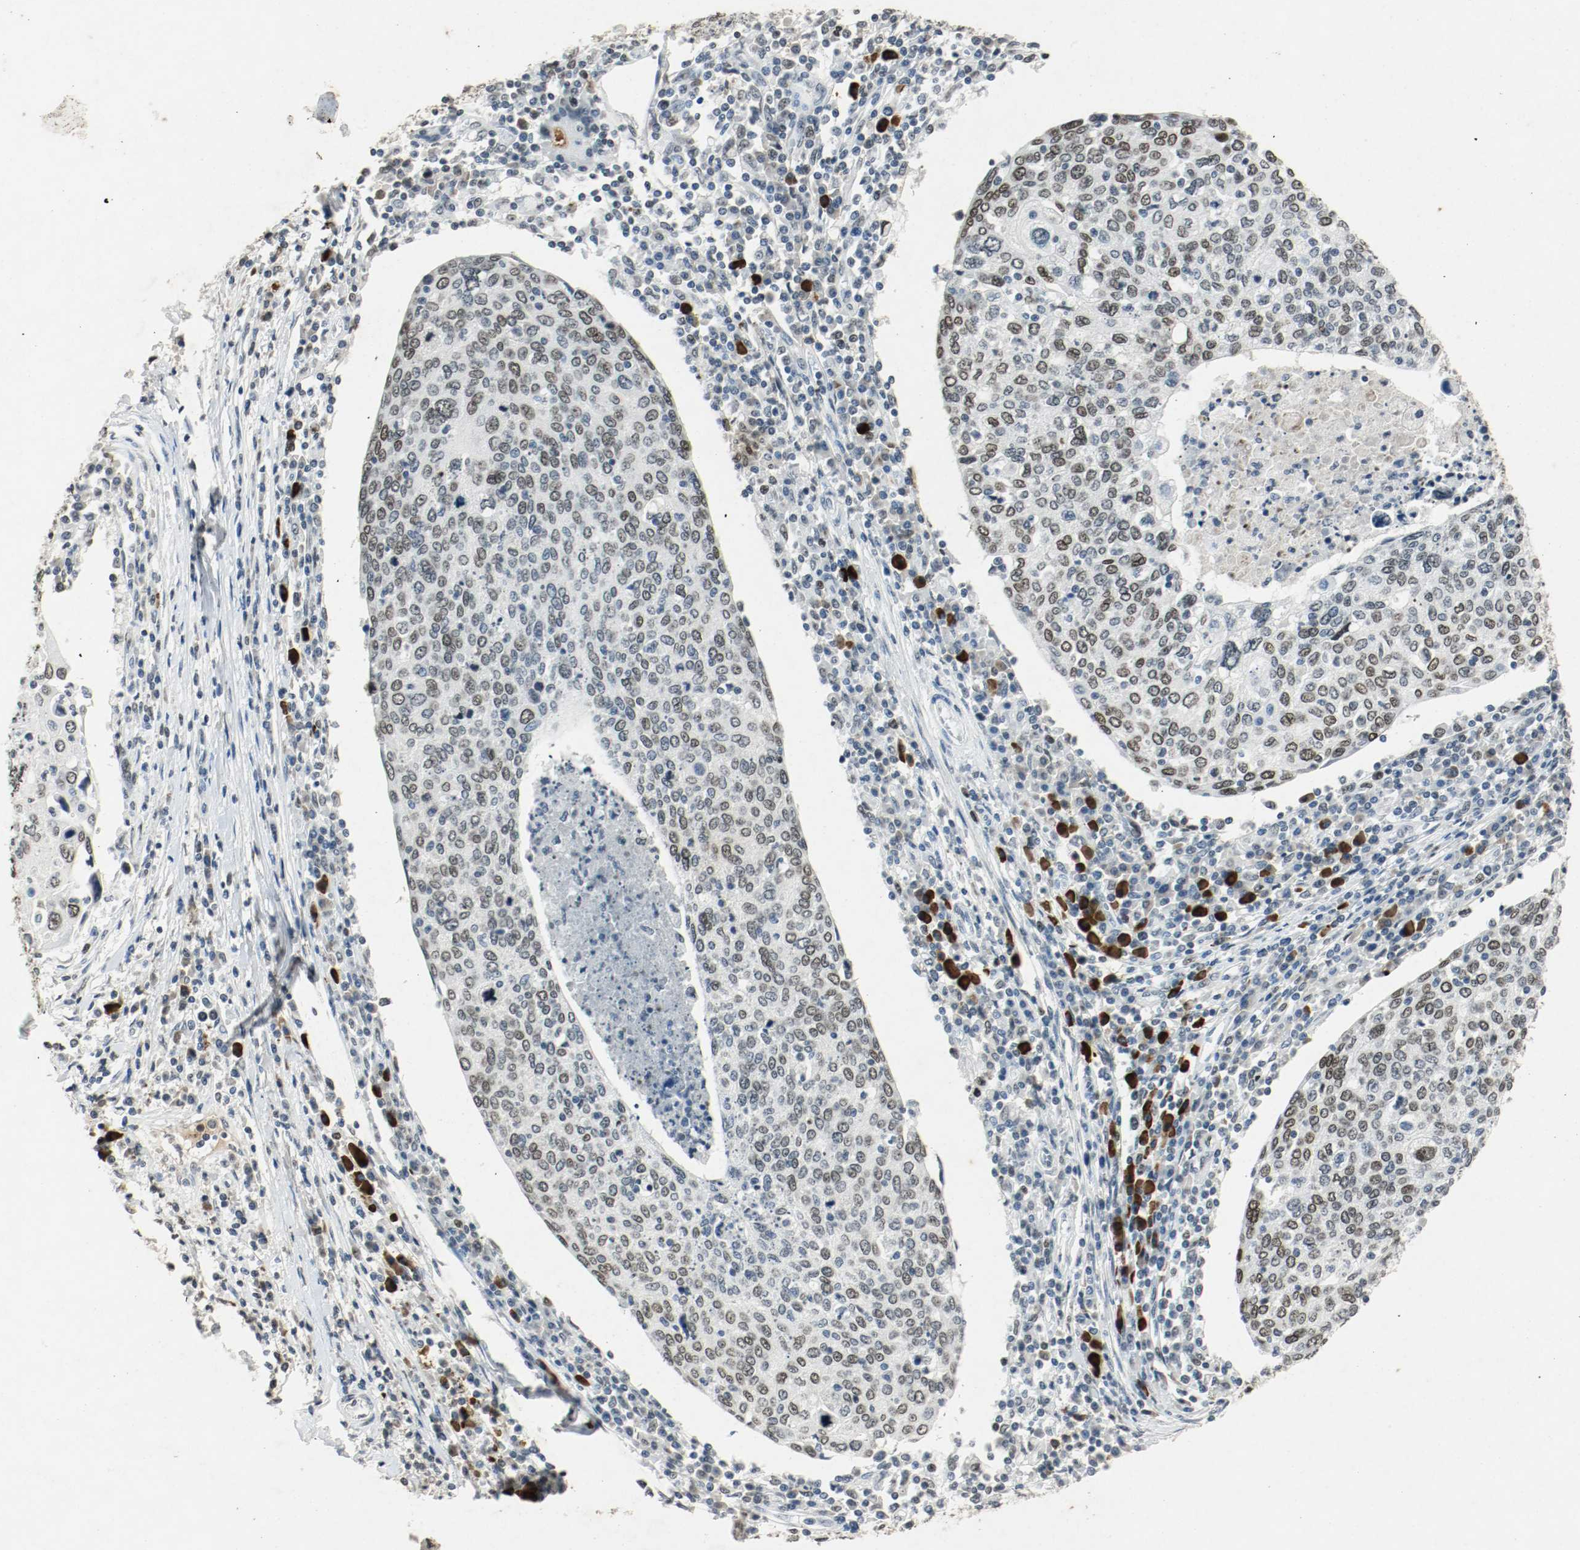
{"staining": {"intensity": "moderate", "quantity": ">75%", "location": "nuclear"}, "tissue": "cervical cancer", "cell_type": "Tumor cells", "image_type": "cancer", "snomed": [{"axis": "morphology", "description": "Squamous cell carcinoma, NOS"}, {"axis": "topography", "description": "Cervix"}], "caption": "Squamous cell carcinoma (cervical) tissue reveals moderate nuclear expression in approximately >75% of tumor cells", "gene": "DNMT1", "patient": {"sex": "female", "age": 40}}